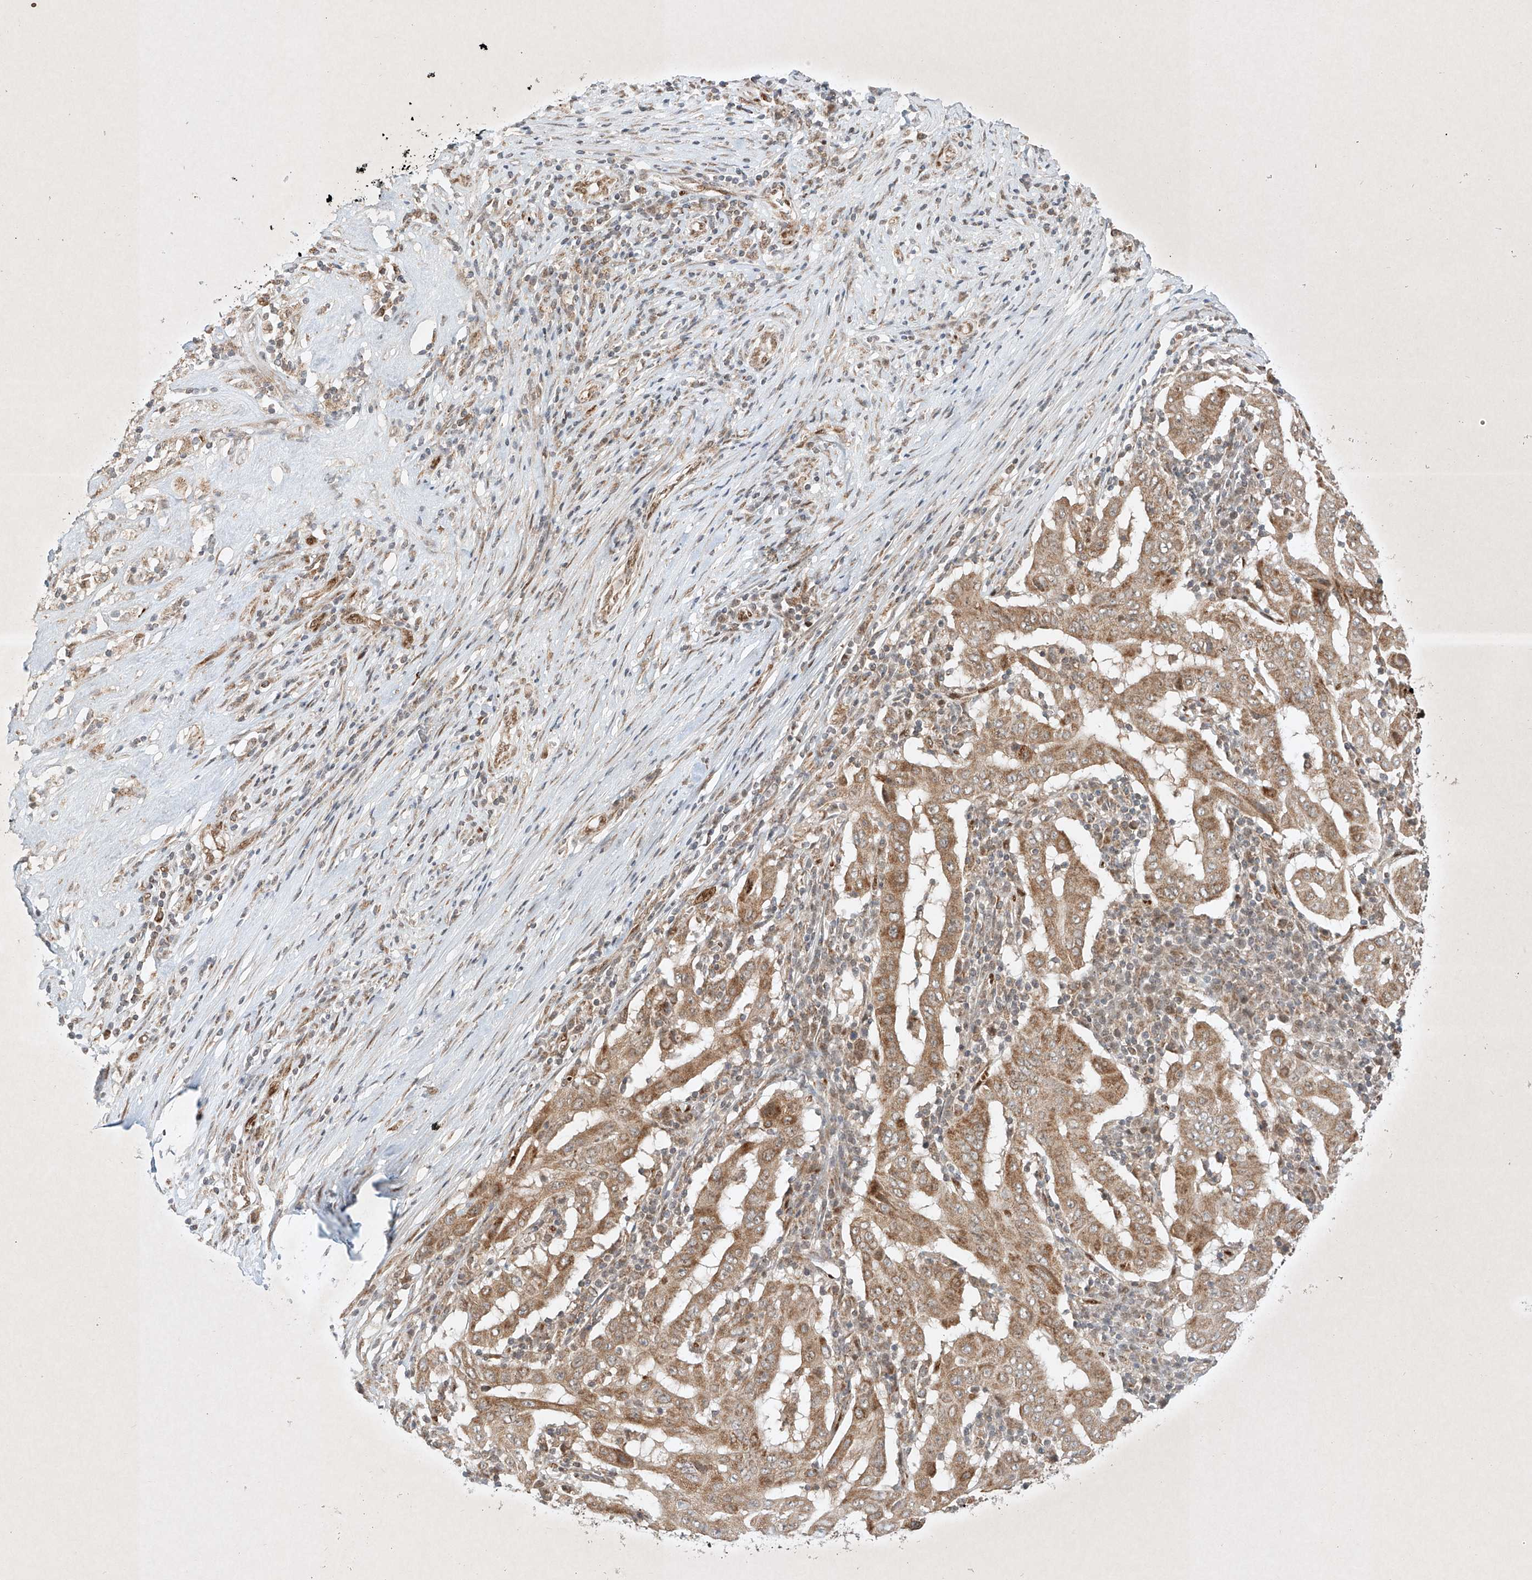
{"staining": {"intensity": "moderate", "quantity": ">75%", "location": "cytoplasmic/membranous"}, "tissue": "pancreatic cancer", "cell_type": "Tumor cells", "image_type": "cancer", "snomed": [{"axis": "morphology", "description": "Adenocarcinoma, NOS"}, {"axis": "topography", "description": "Pancreas"}], "caption": "Human adenocarcinoma (pancreatic) stained for a protein (brown) reveals moderate cytoplasmic/membranous positive staining in approximately >75% of tumor cells.", "gene": "EPG5", "patient": {"sex": "male", "age": 63}}